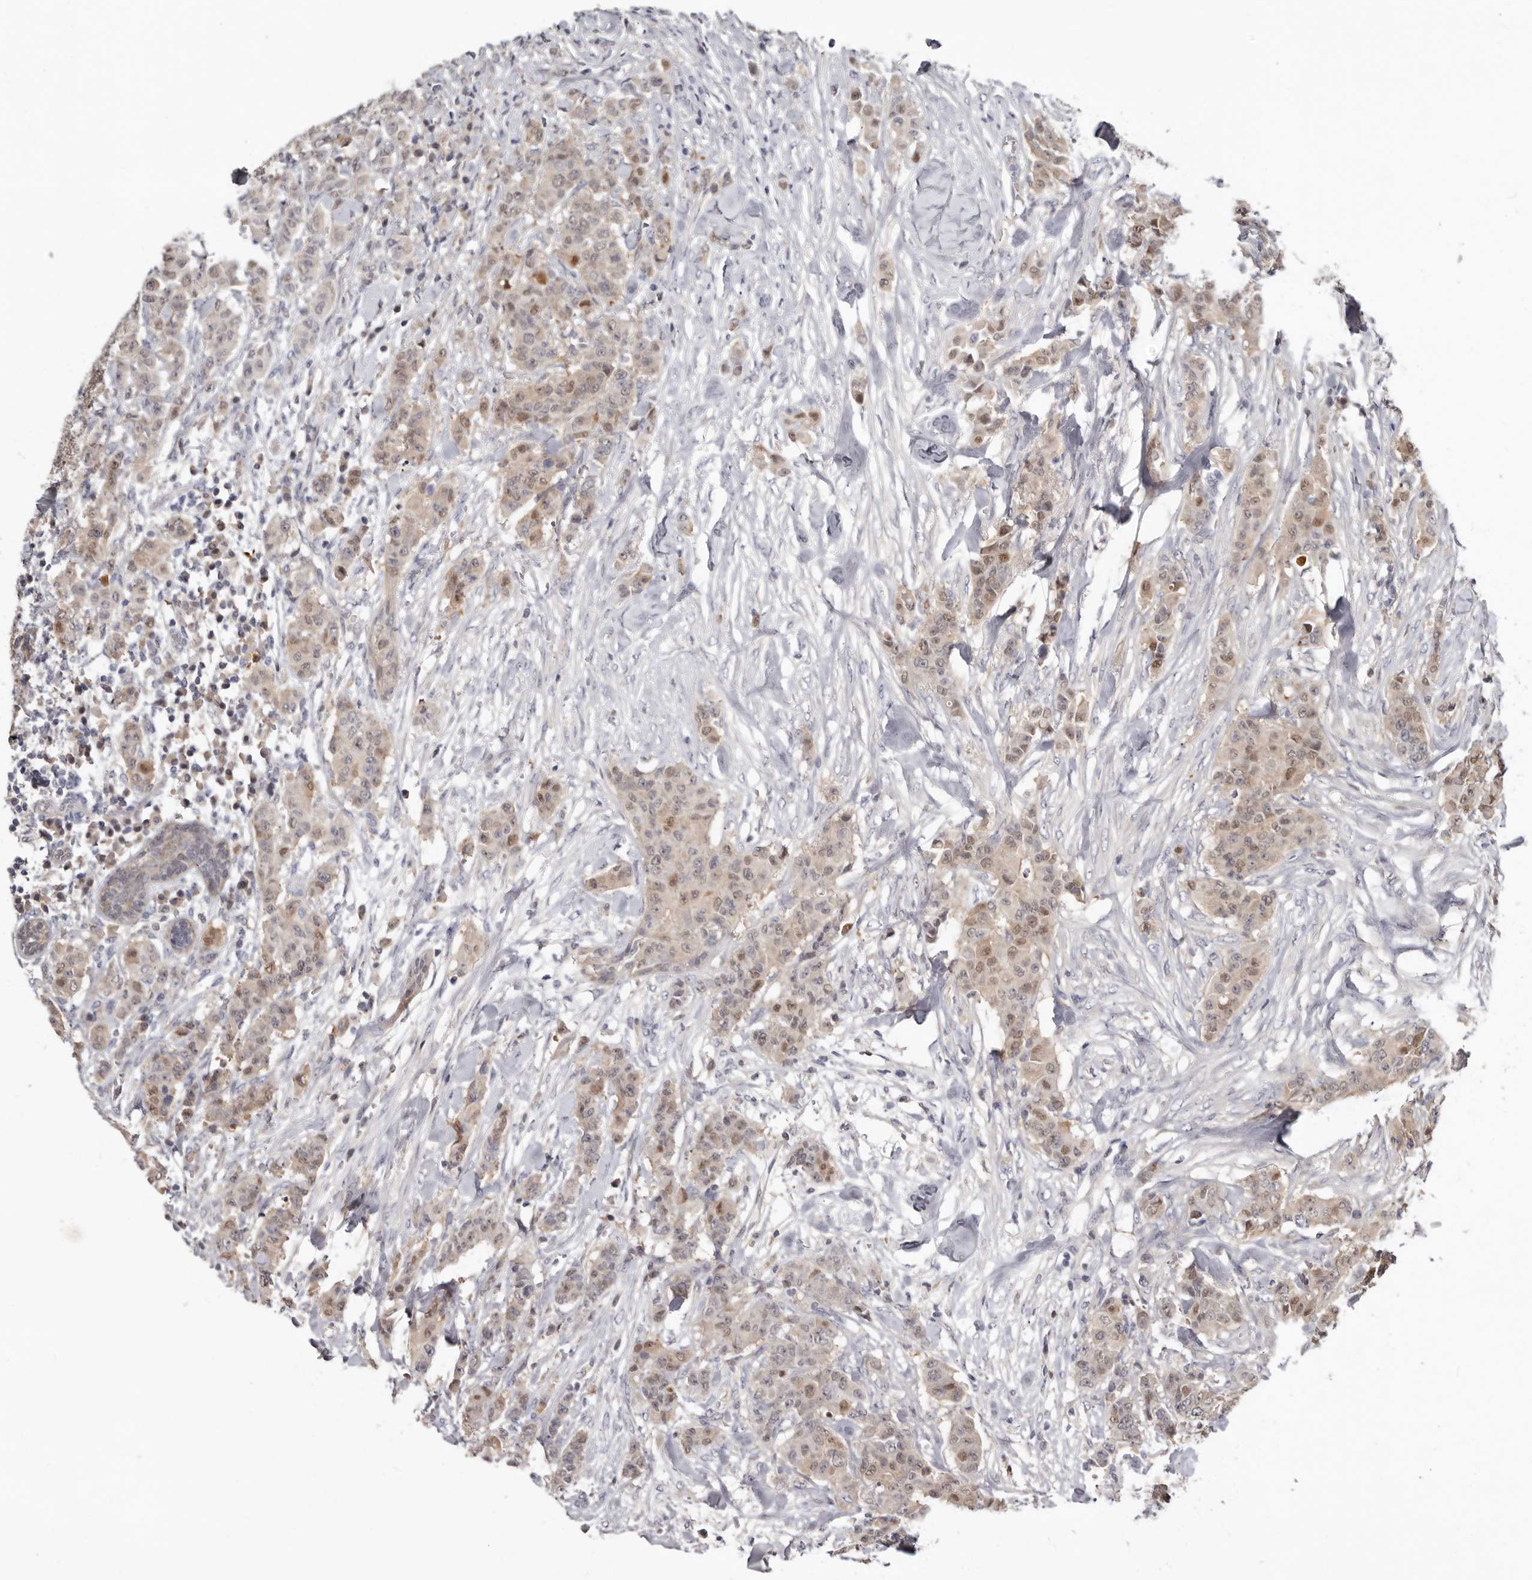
{"staining": {"intensity": "moderate", "quantity": ">75%", "location": "nuclear"}, "tissue": "breast cancer", "cell_type": "Tumor cells", "image_type": "cancer", "snomed": [{"axis": "morphology", "description": "Duct carcinoma"}, {"axis": "topography", "description": "Breast"}], "caption": "Tumor cells exhibit medium levels of moderate nuclear expression in approximately >75% of cells in breast cancer. The staining was performed using DAB to visualize the protein expression in brown, while the nuclei were stained in blue with hematoxylin (Magnification: 20x).", "gene": "RBKS", "patient": {"sex": "female", "age": 40}}